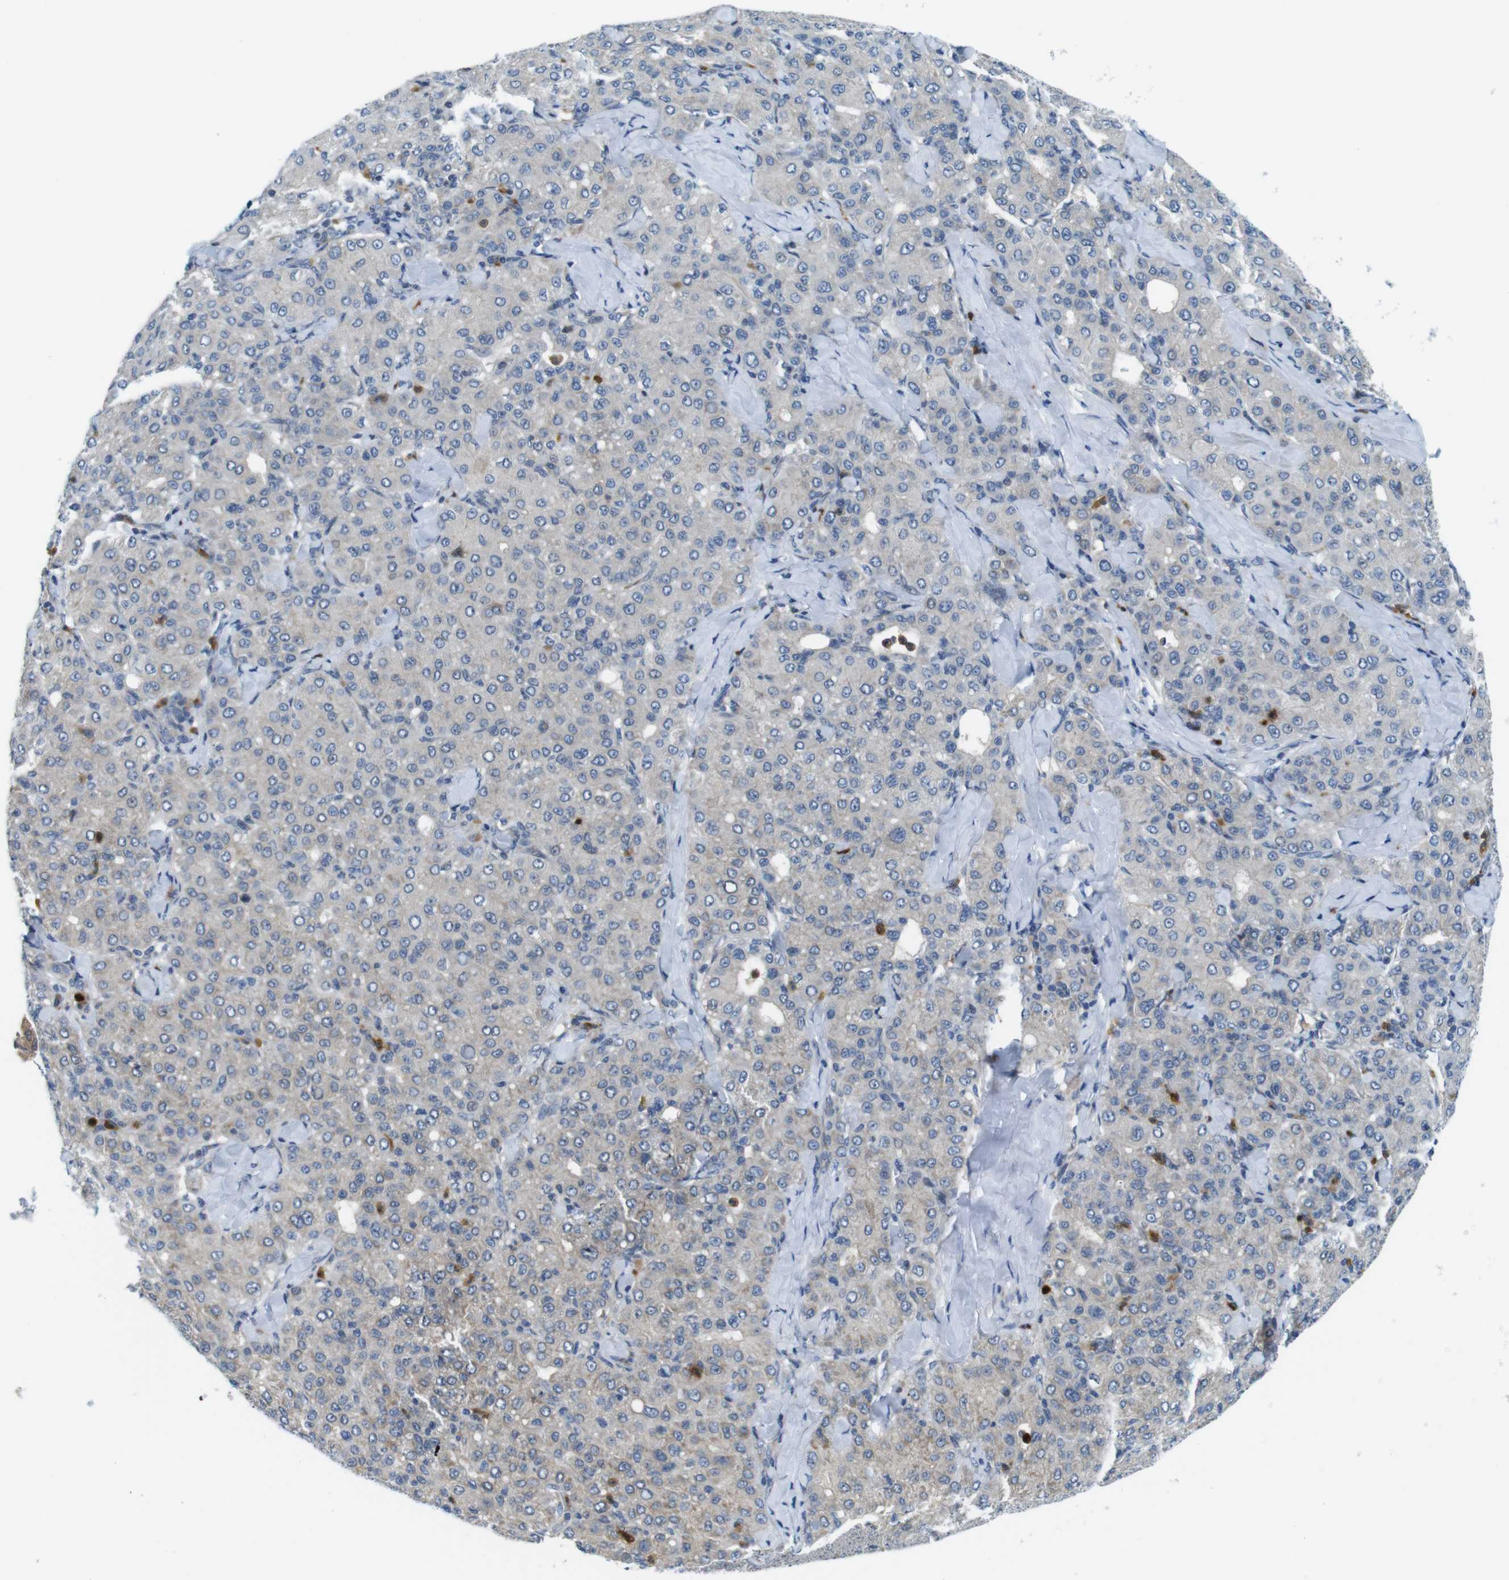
{"staining": {"intensity": "weak", "quantity": ">75%", "location": "cytoplasmic/membranous"}, "tissue": "liver cancer", "cell_type": "Tumor cells", "image_type": "cancer", "snomed": [{"axis": "morphology", "description": "Carcinoma, Hepatocellular, NOS"}, {"axis": "topography", "description": "Liver"}], "caption": "High-magnification brightfield microscopy of hepatocellular carcinoma (liver) stained with DAB (brown) and counterstained with hematoxylin (blue). tumor cells exhibit weak cytoplasmic/membranous positivity is appreciated in about>75% of cells. The protein is stained brown, and the nuclei are stained in blue (DAB IHC with brightfield microscopy, high magnification).", "gene": "ZDHHC3", "patient": {"sex": "male", "age": 65}}